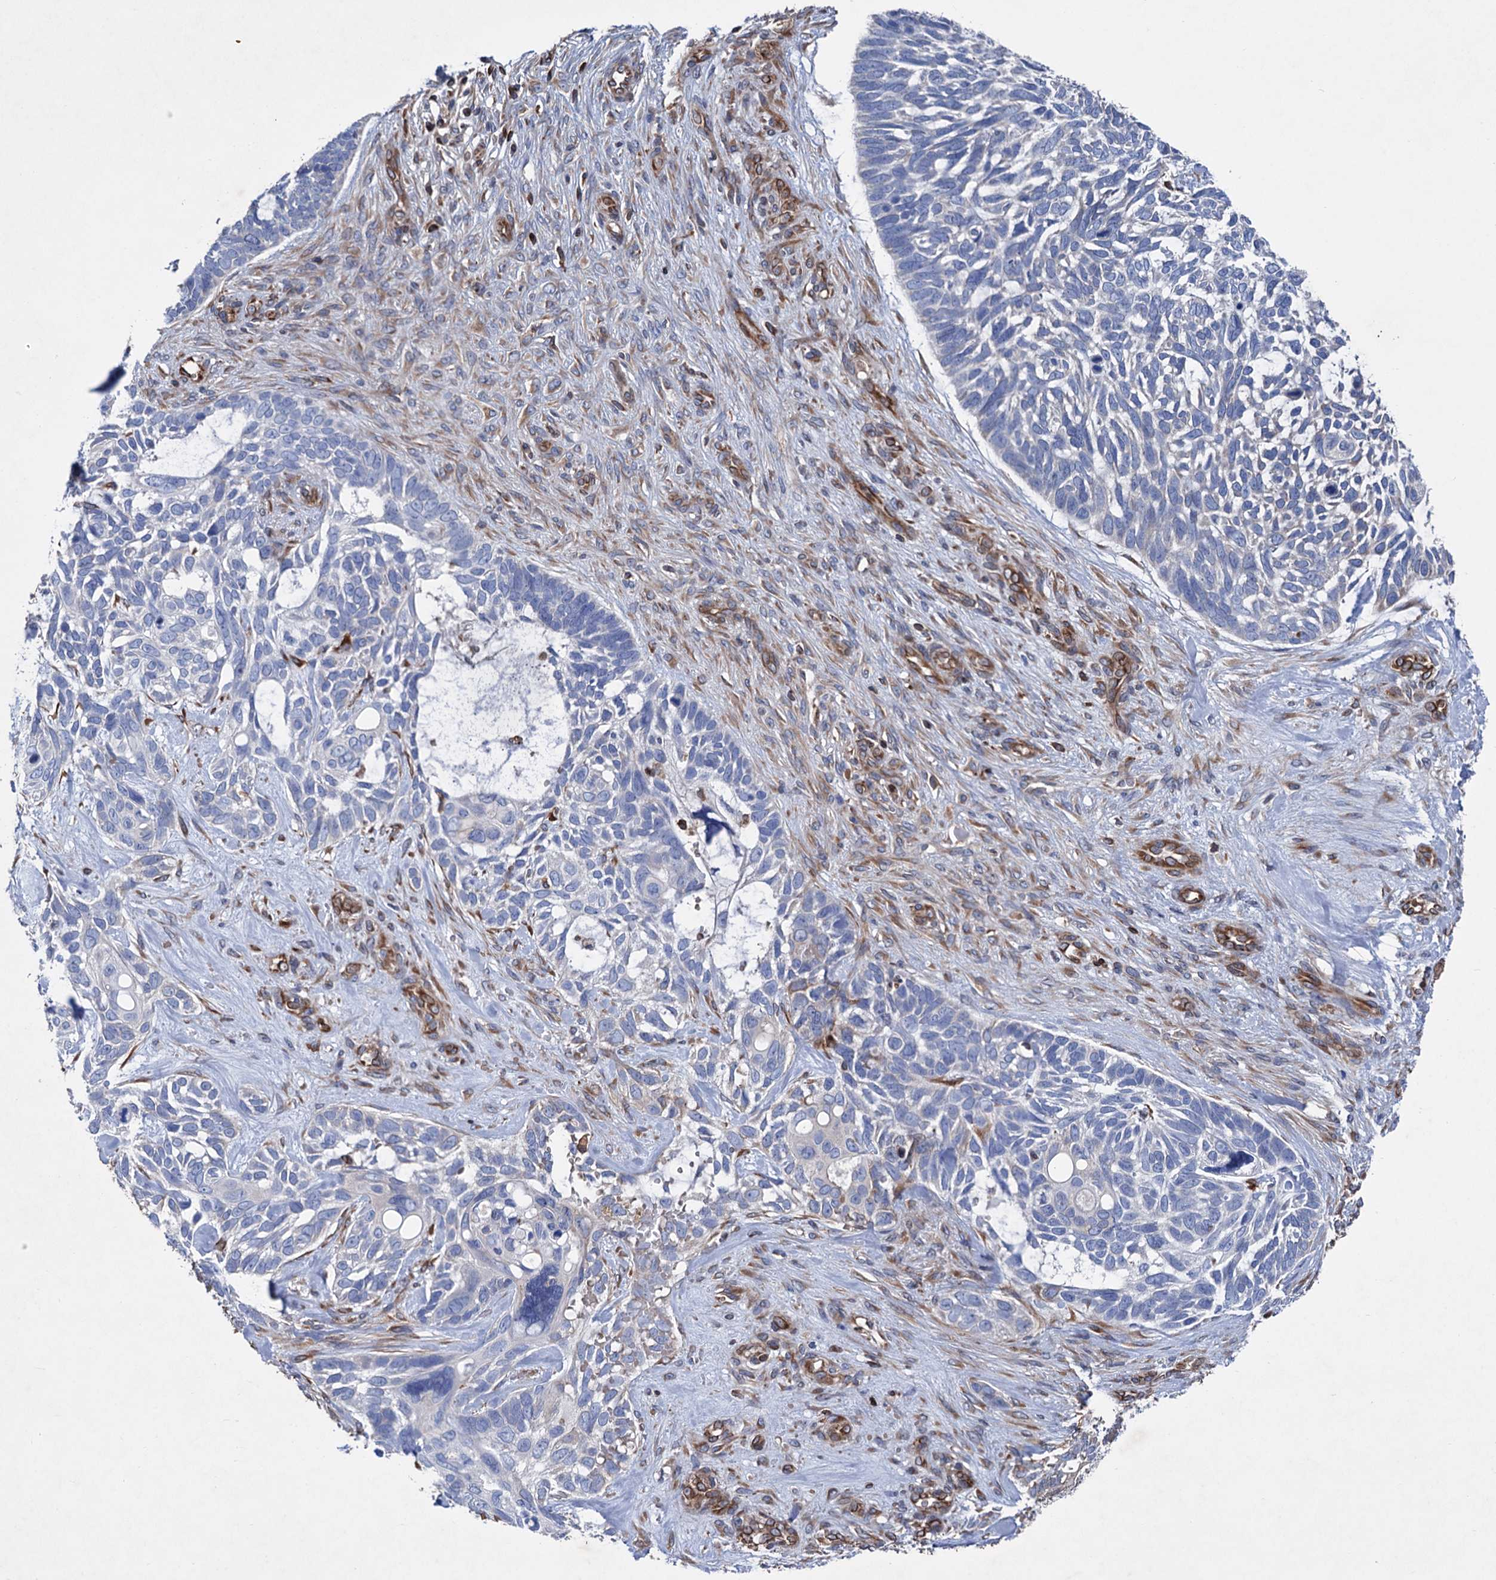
{"staining": {"intensity": "negative", "quantity": "none", "location": "none"}, "tissue": "skin cancer", "cell_type": "Tumor cells", "image_type": "cancer", "snomed": [{"axis": "morphology", "description": "Basal cell carcinoma"}, {"axis": "topography", "description": "Skin"}], "caption": "An immunohistochemistry (IHC) image of skin cancer is shown. There is no staining in tumor cells of skin cancer.", "gene": "STING1", "patient": {"sex": "male", "age": 88}}